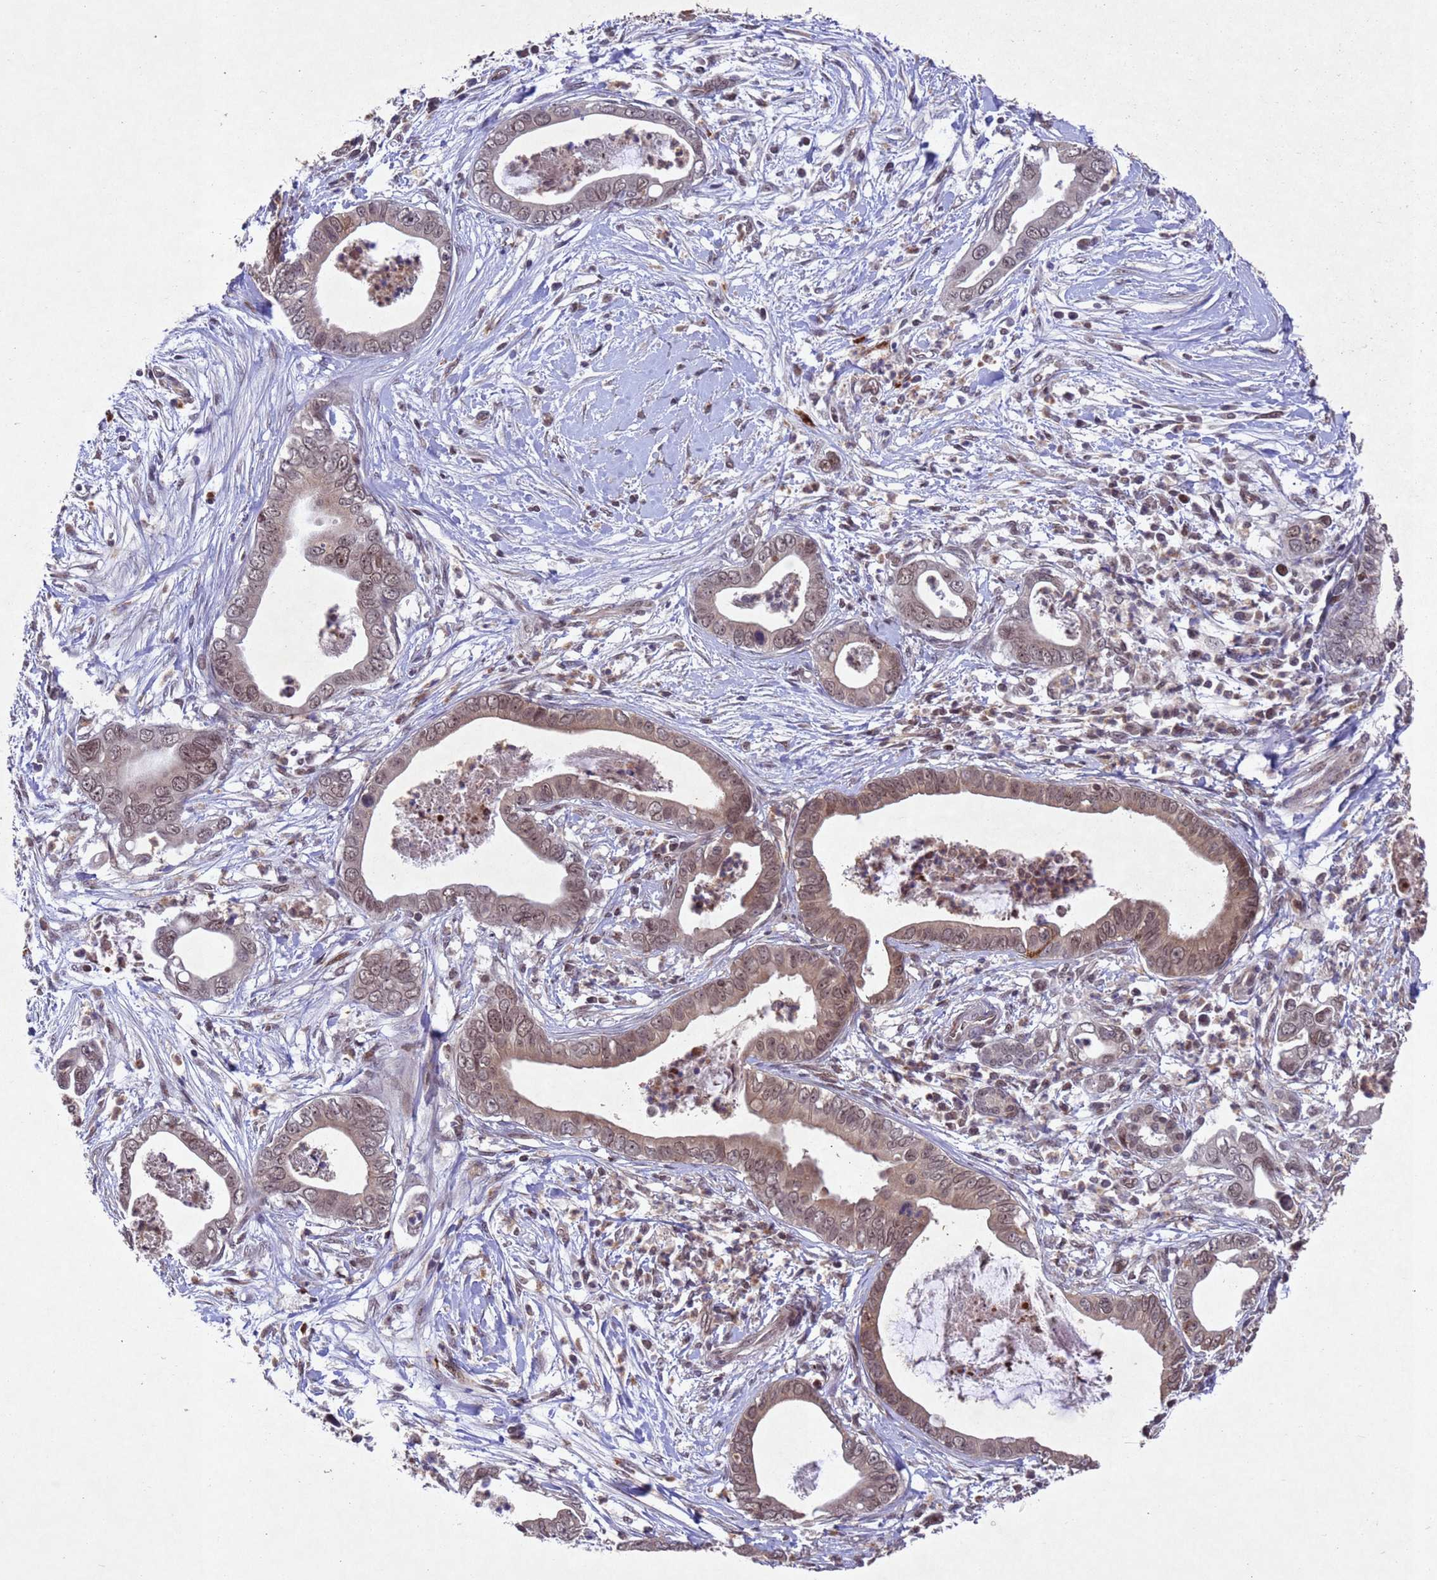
{"staining": {"intensity": "moderate", "quantity": ">75%", "location": "cytoplasmic/membranous,nuclear"}, "tissue": "pancreatic cancer", "cell_type": "Tumor cells", "image_type": "cancer", "snomed": [{"axis": "morphology", "description": "Adenocarcinoma, NOS"}, {"axis": "topography", "description": "Pancreas"}], "caption": "Pancreatic cancer (adenocarcinoma) stained with DAB (3,3'-diaminobenzidine) immunohistochemistry (IHC) displays medium levels of moderate cytoplasmic/membranous and nuclear staining in about >75% of tumor cells. (IHC, brightfield microscopy, high magnification).", "gene": "TBK1", "patient": {"sex": "male", "age": 75}}